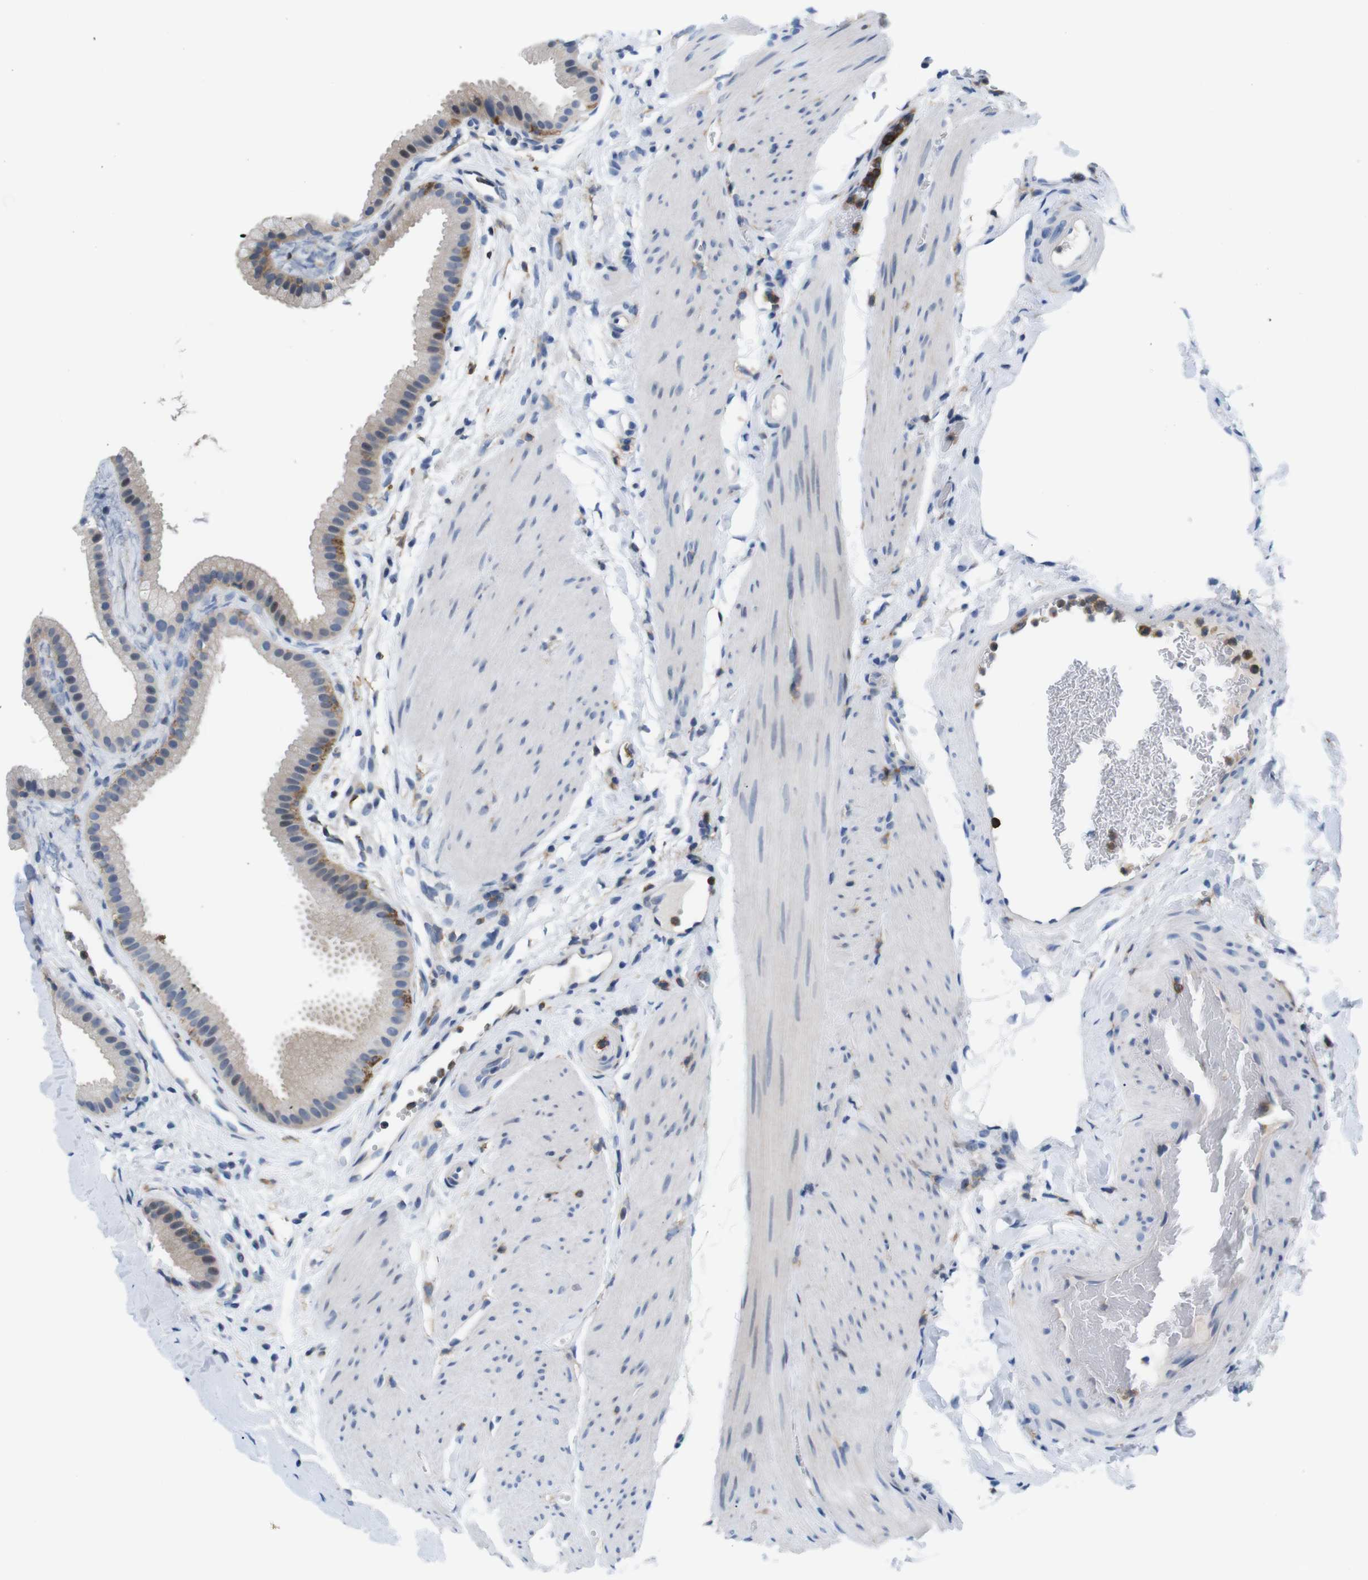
{"staining": {"intensity": "moderate", "quantity": "<25%", "location": "cytoplasmic/membranous"}, "tissue": "gallbladder", "cell_type": "Glandular cells", "image_type": "normal", "snomed": [{"axis": "morphology", "description": "Normal tissue, NOS"}, {"axis": "topography", "description": "Gallbladder"}], "caption": "Glandular cells exhibit moderate cytoplasmic/membranous expression in about <25% of cells in benign gallbladder. Using DAB (brown) and hematoxylin (blue) stains, captured at high magnification using brightfield microscopy.", "gene": "CD300C", "patient": {"sex": "female", "age": 64}}